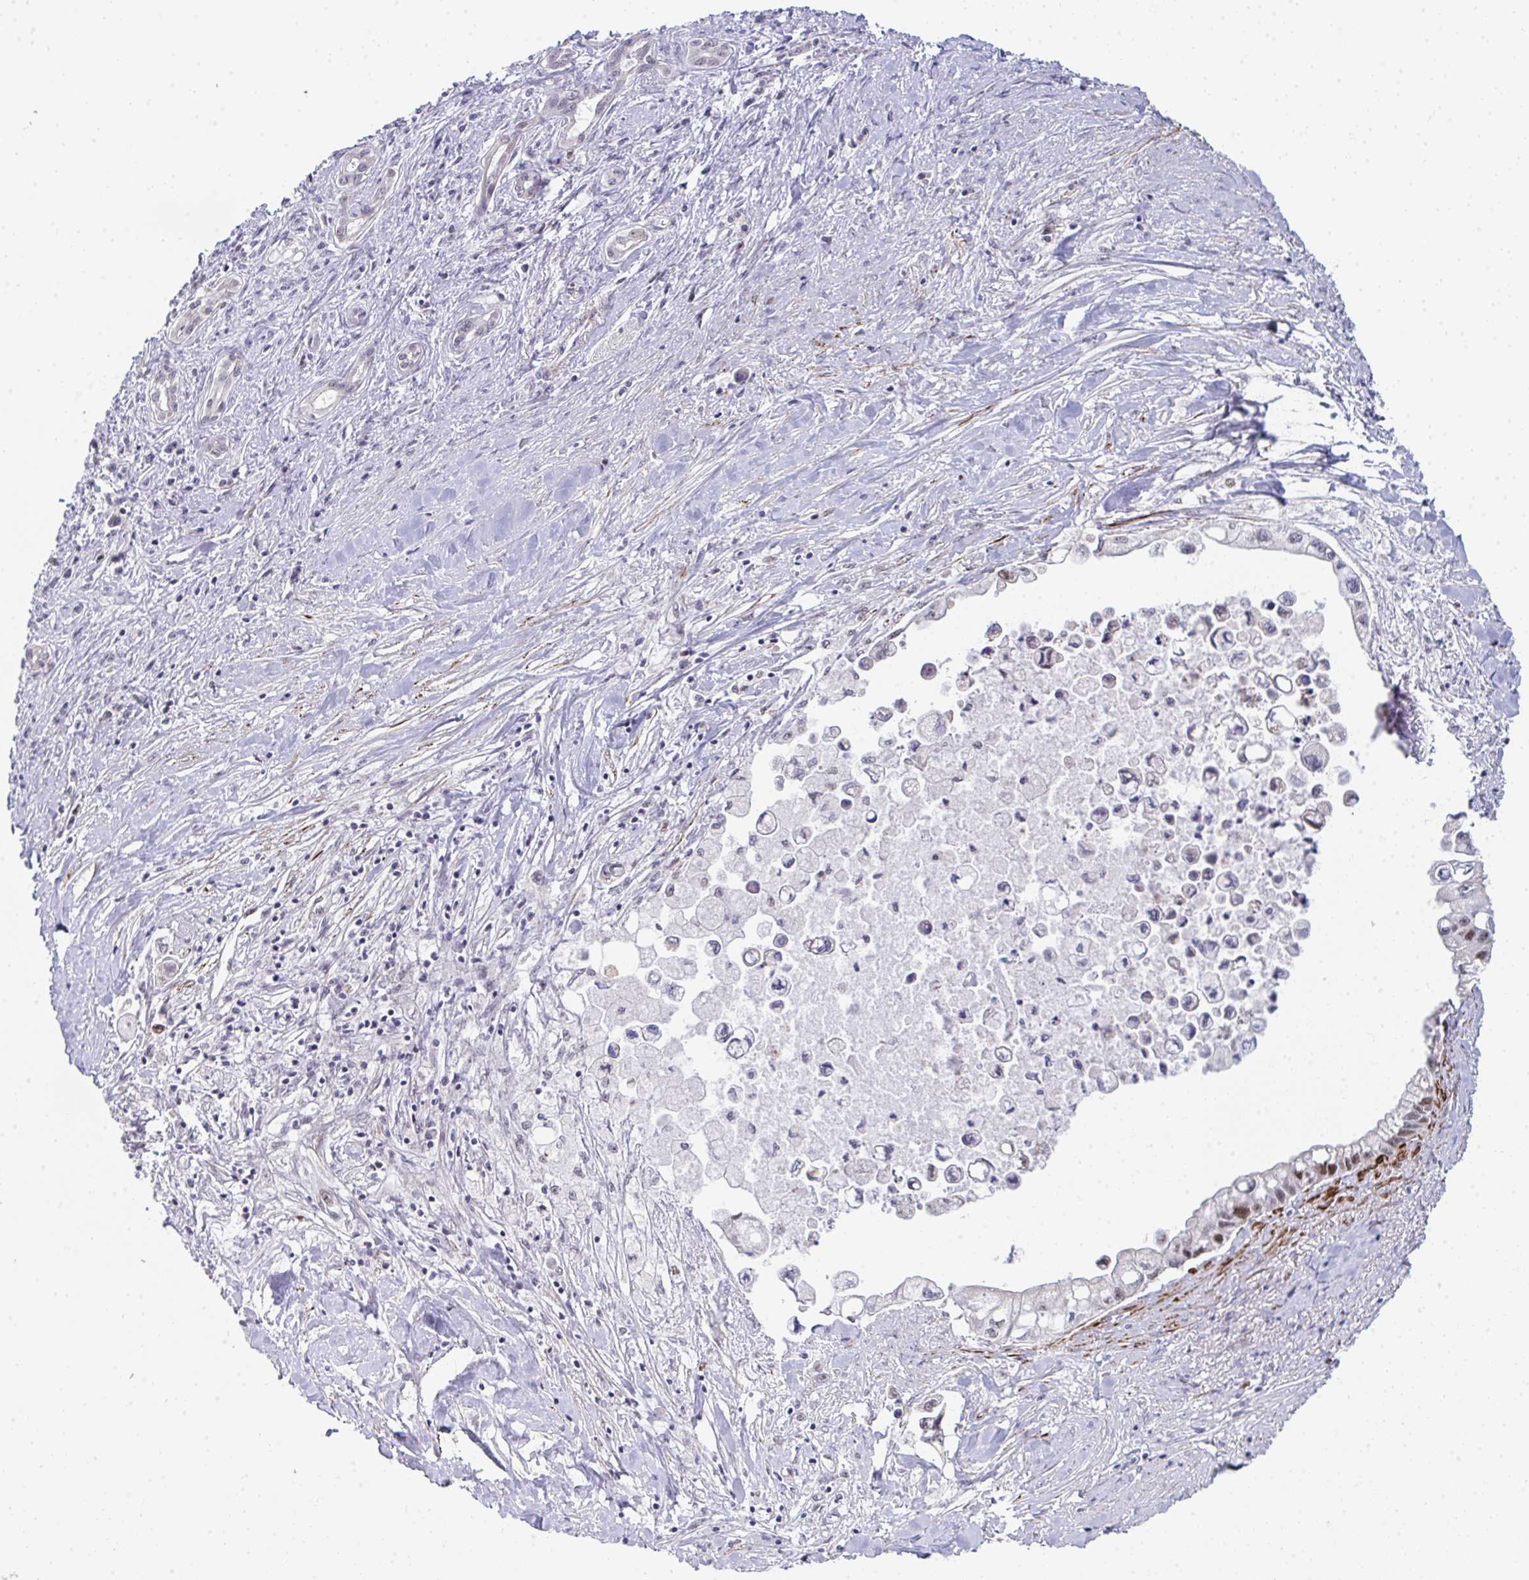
{"staining": {"intensity": "moderate", "quantity": "<25%", "location": "nuclear"}, "tissue": "pancreatic cancer", "cell_type": "Tumor cells", "image_type": "cancer", "snomed": [{"axis": "morphology", "description": "Adenocarcinoma, NOS"}, {"axis": "topography", "description": "Pancreas"}], "caption": "Pancreatic cancer (adenocarcinoma) stained with a brown dye demonstrates moderate nuclear positive expression in about <25% of tumor cells.", "gene": "GINS2", "patient": {"sex": "male", "age": 61}}